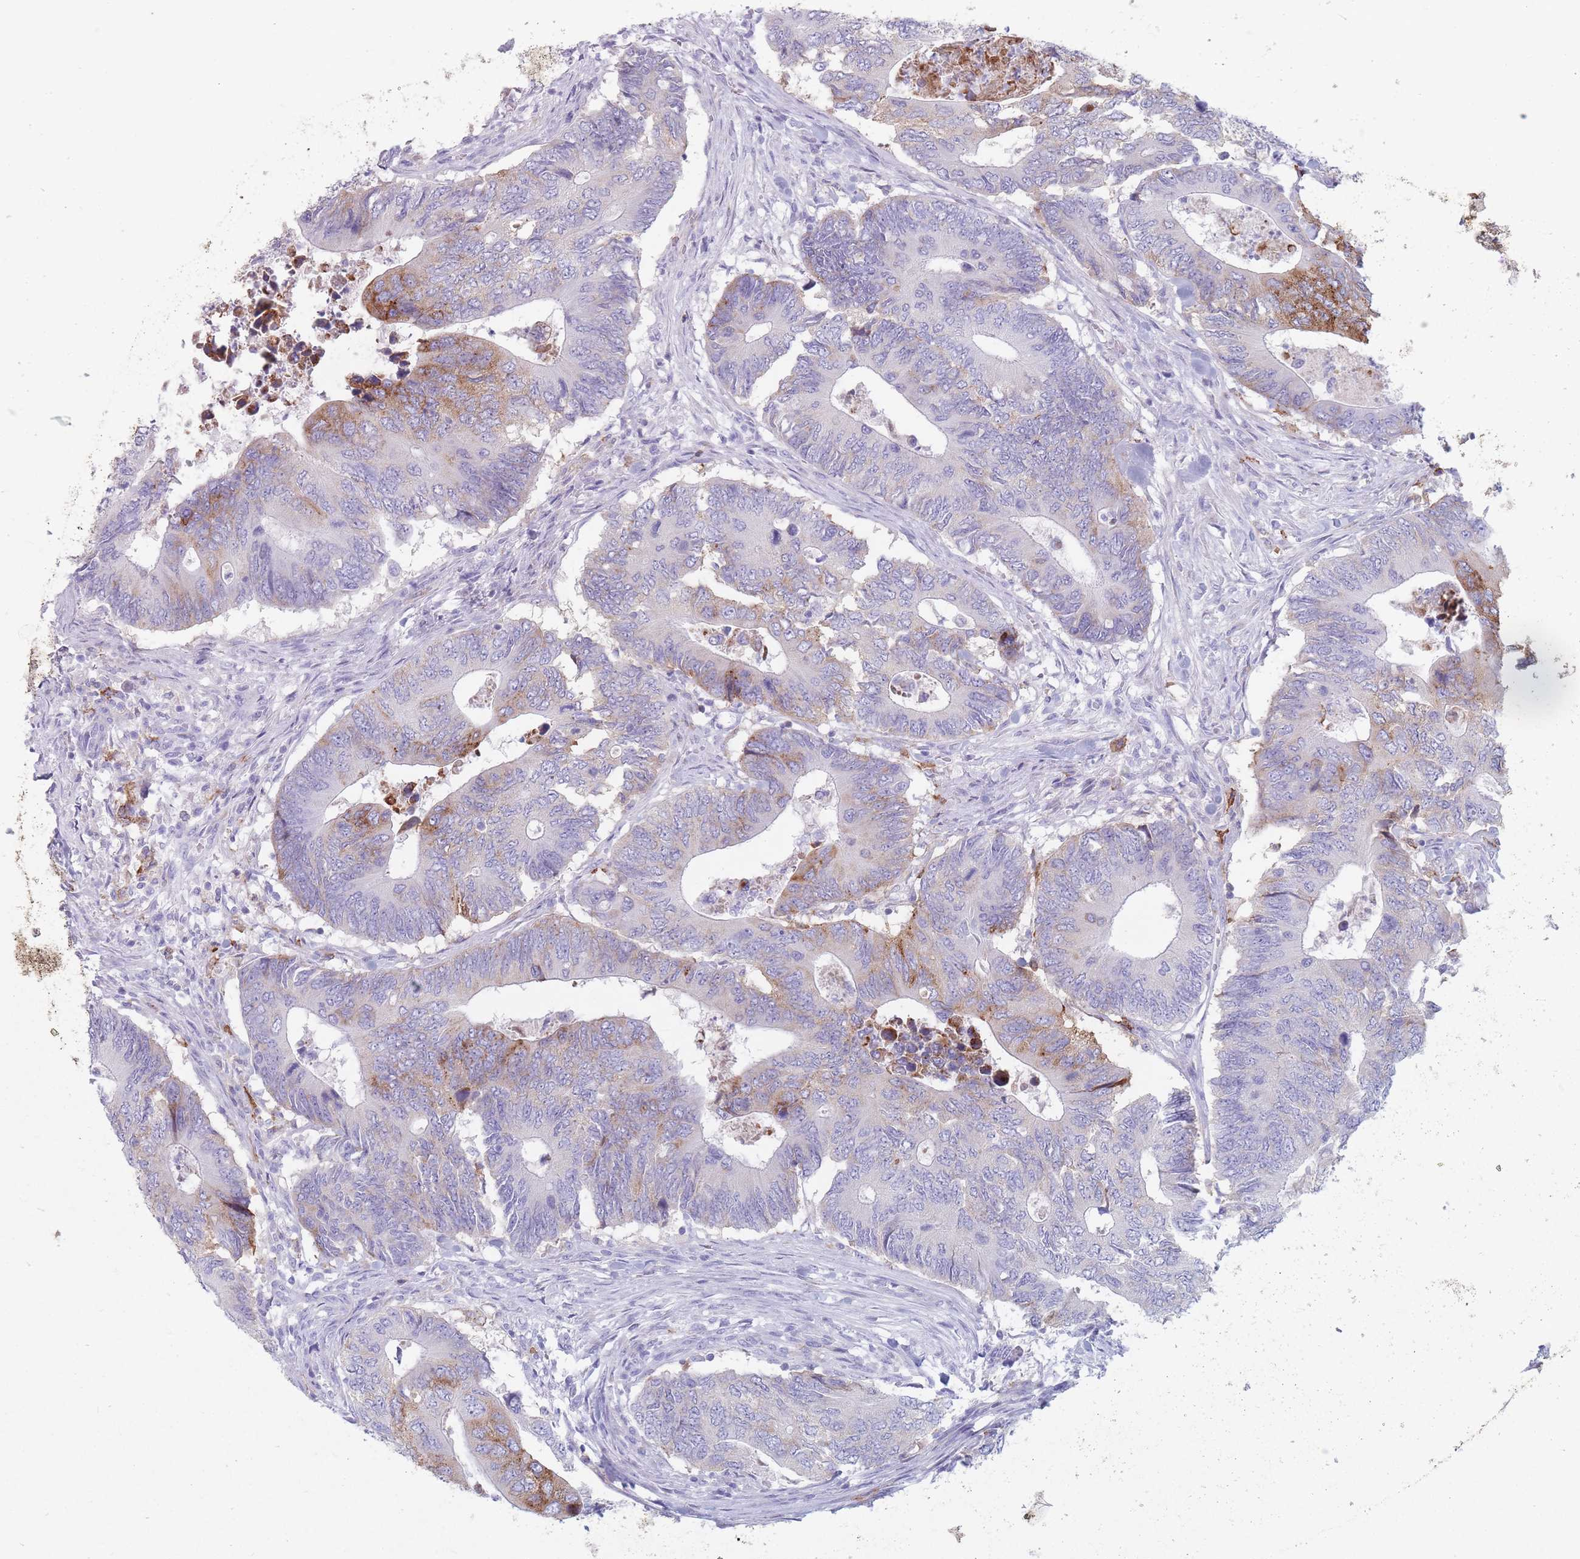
{"staining": {"intensity": "moderate", "quantity": "<25%", "location": "cytoplasmic/membranous"}, "tissue": "colorectal cancer", "cell_type": "Tumor cells", "image_type": "cancer", "snomed": [{"axis": "morphology", "description": "Adenocarcinoma, NOS"}, {"axis": "topography", "description": "Colon"}], "caption": "This is a micrograph of immunohistochemistry (IHC) staining of adenocarcinoma (colorectal), which shows moderate expression in the cytoplasmic/membranous of tumor cells.", "gene": "ST3GAL5", "patient": {"sex": "male", "age": 87}}